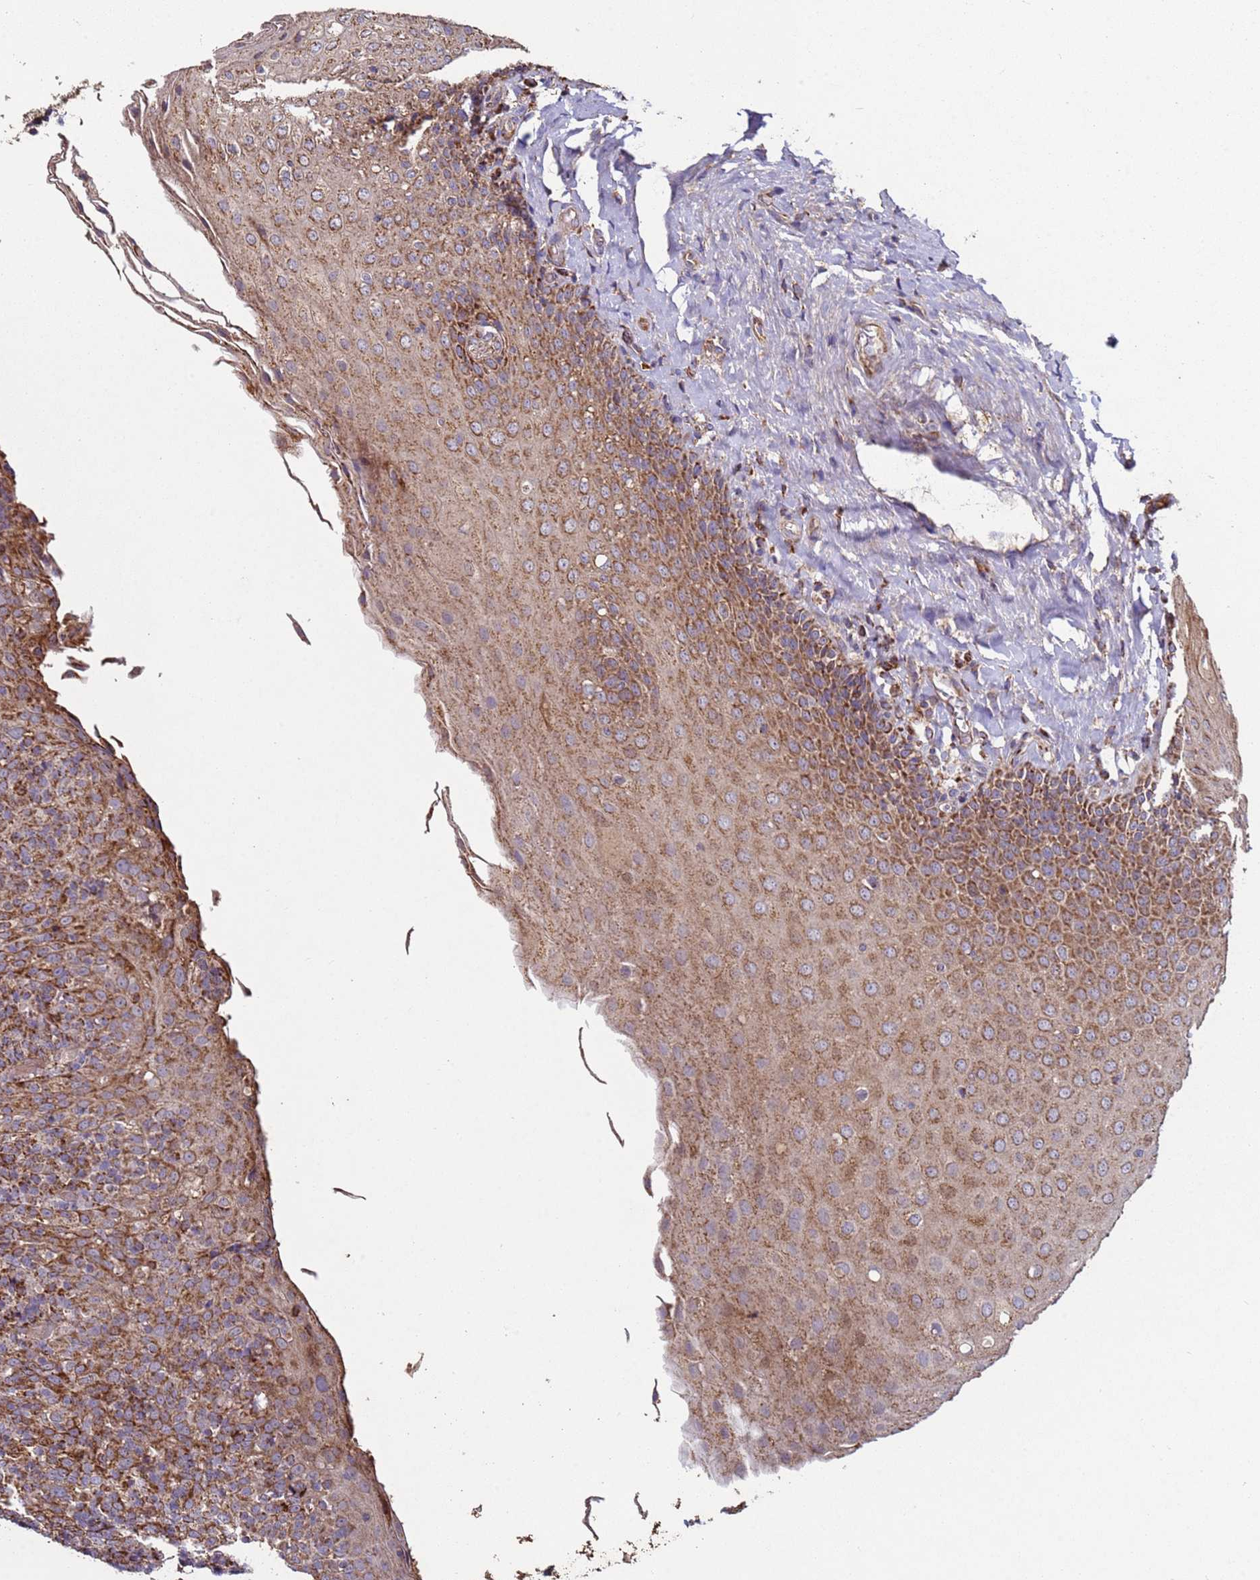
{"staining": {"intensity": "moderate", "quantity": "<25%", "location": "cytoplasmic/membranous"}, "tissue": "tonsil", "cell_type": "Germinal center cells", "image_type": "normal", "snomed": [{"axis": "morphology", "description": "Normal tissue, NOS"}, {"axis": "topography", "description": "Tonsil"}], "caption": "This is a micrograph of immunohistochemistry (IHC) staining of normal tonsil, which shows moderate expression in the cytoplasmic/membranous of germinal center cells.", "gene": "FBXO33", "patient": {"sex": "female", "age": 19}}